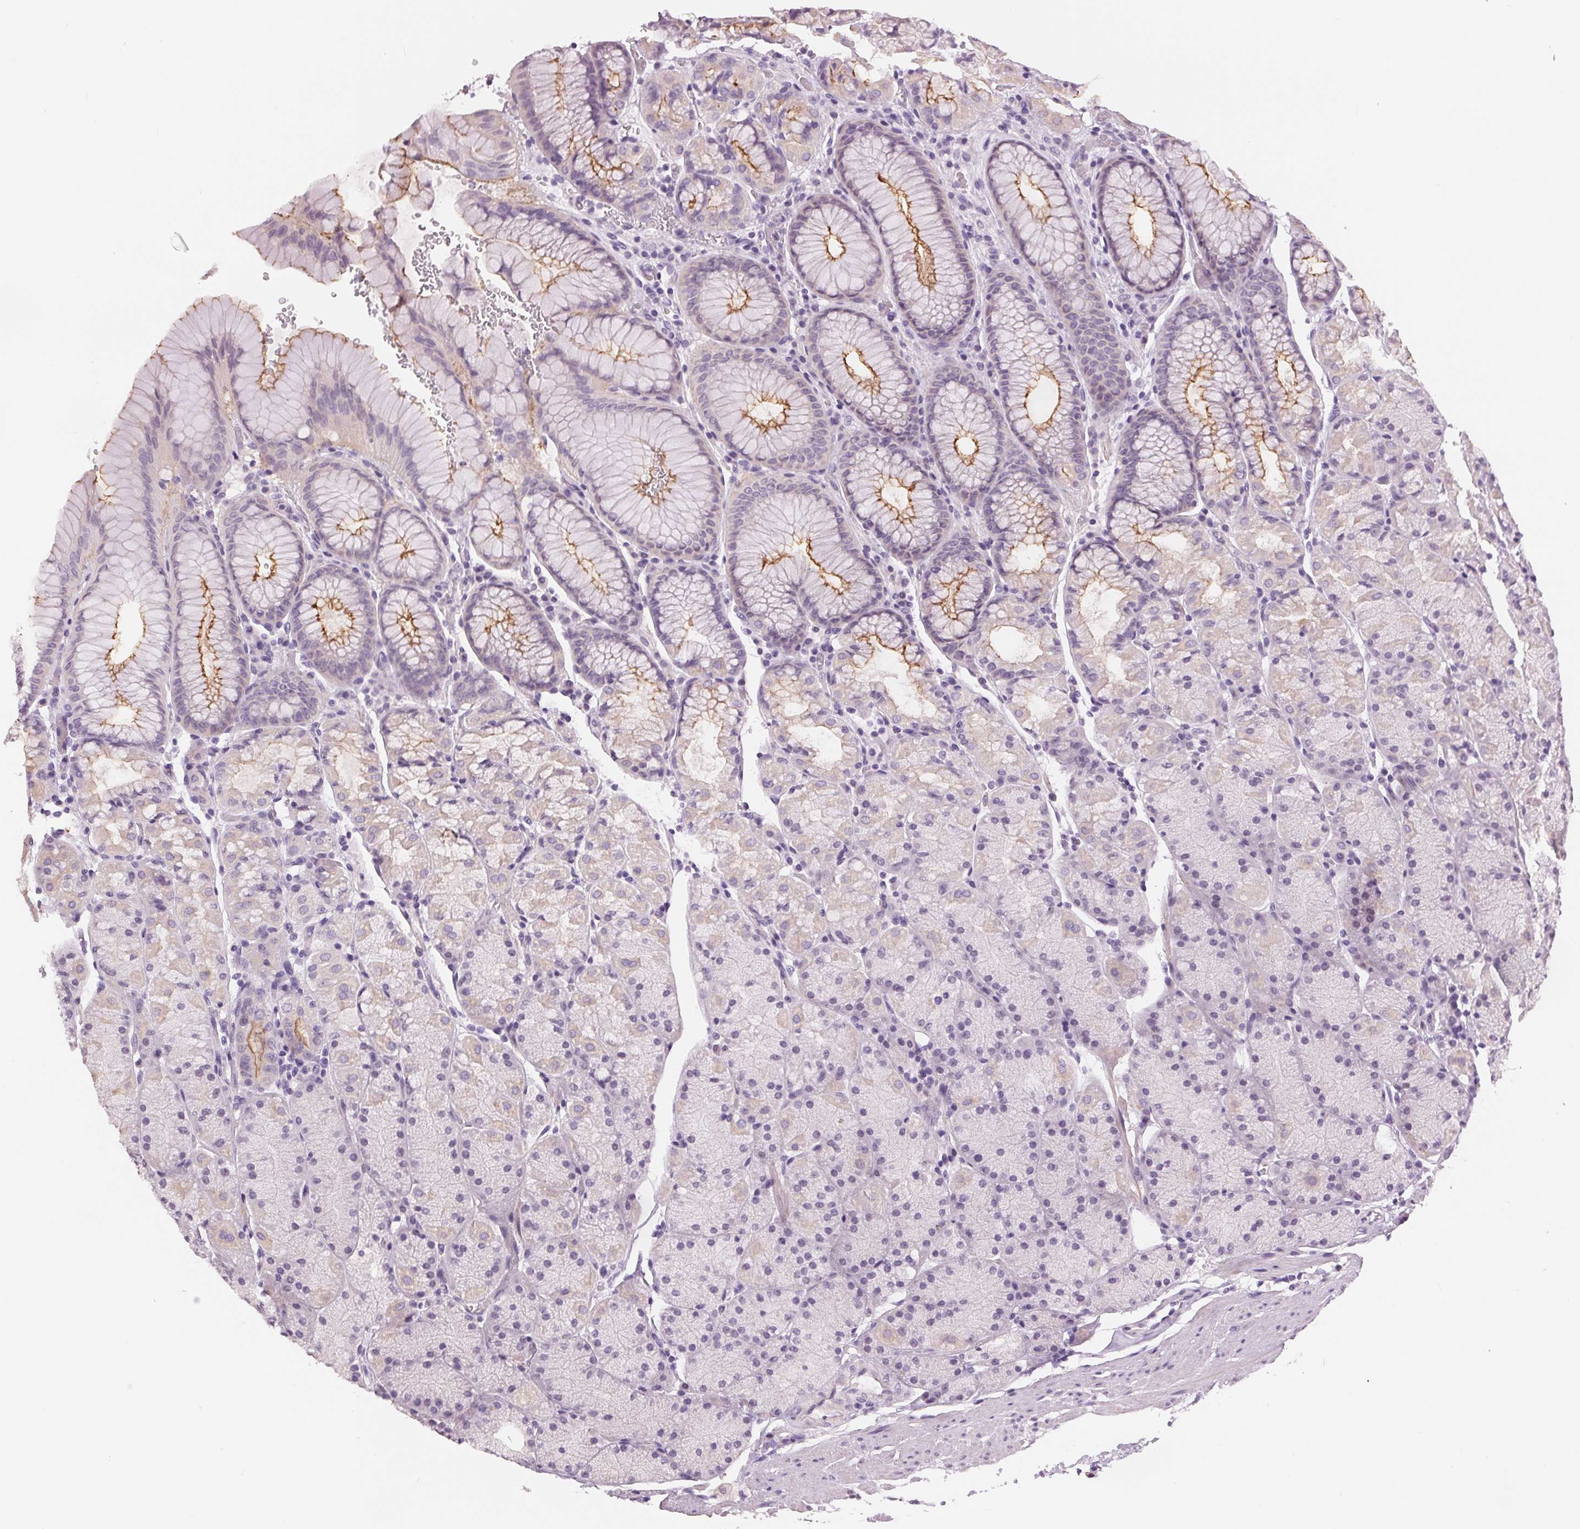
{"staining": {"intensity": "moderate", "quantity": "<25%", "location": "cytoplasmic/membranous"}, "tissue": "stomach", "cell_type": "Glandular cells", "image_type": "normal", "snomed": [{"axis": "morphology", "description": "Normal tissue, NOS"}, {"axis": "topography", "description": "Stomach, upper"}, {"axis": "topography", "description": "Stomach"}], "caption": "Protein staining demonstrates moderate cytoplasmic/membranous expression in about <25% of glandular cells in normal stomach.", "gene": "MISP", "patient": {"sex": "male", "age": 76}}